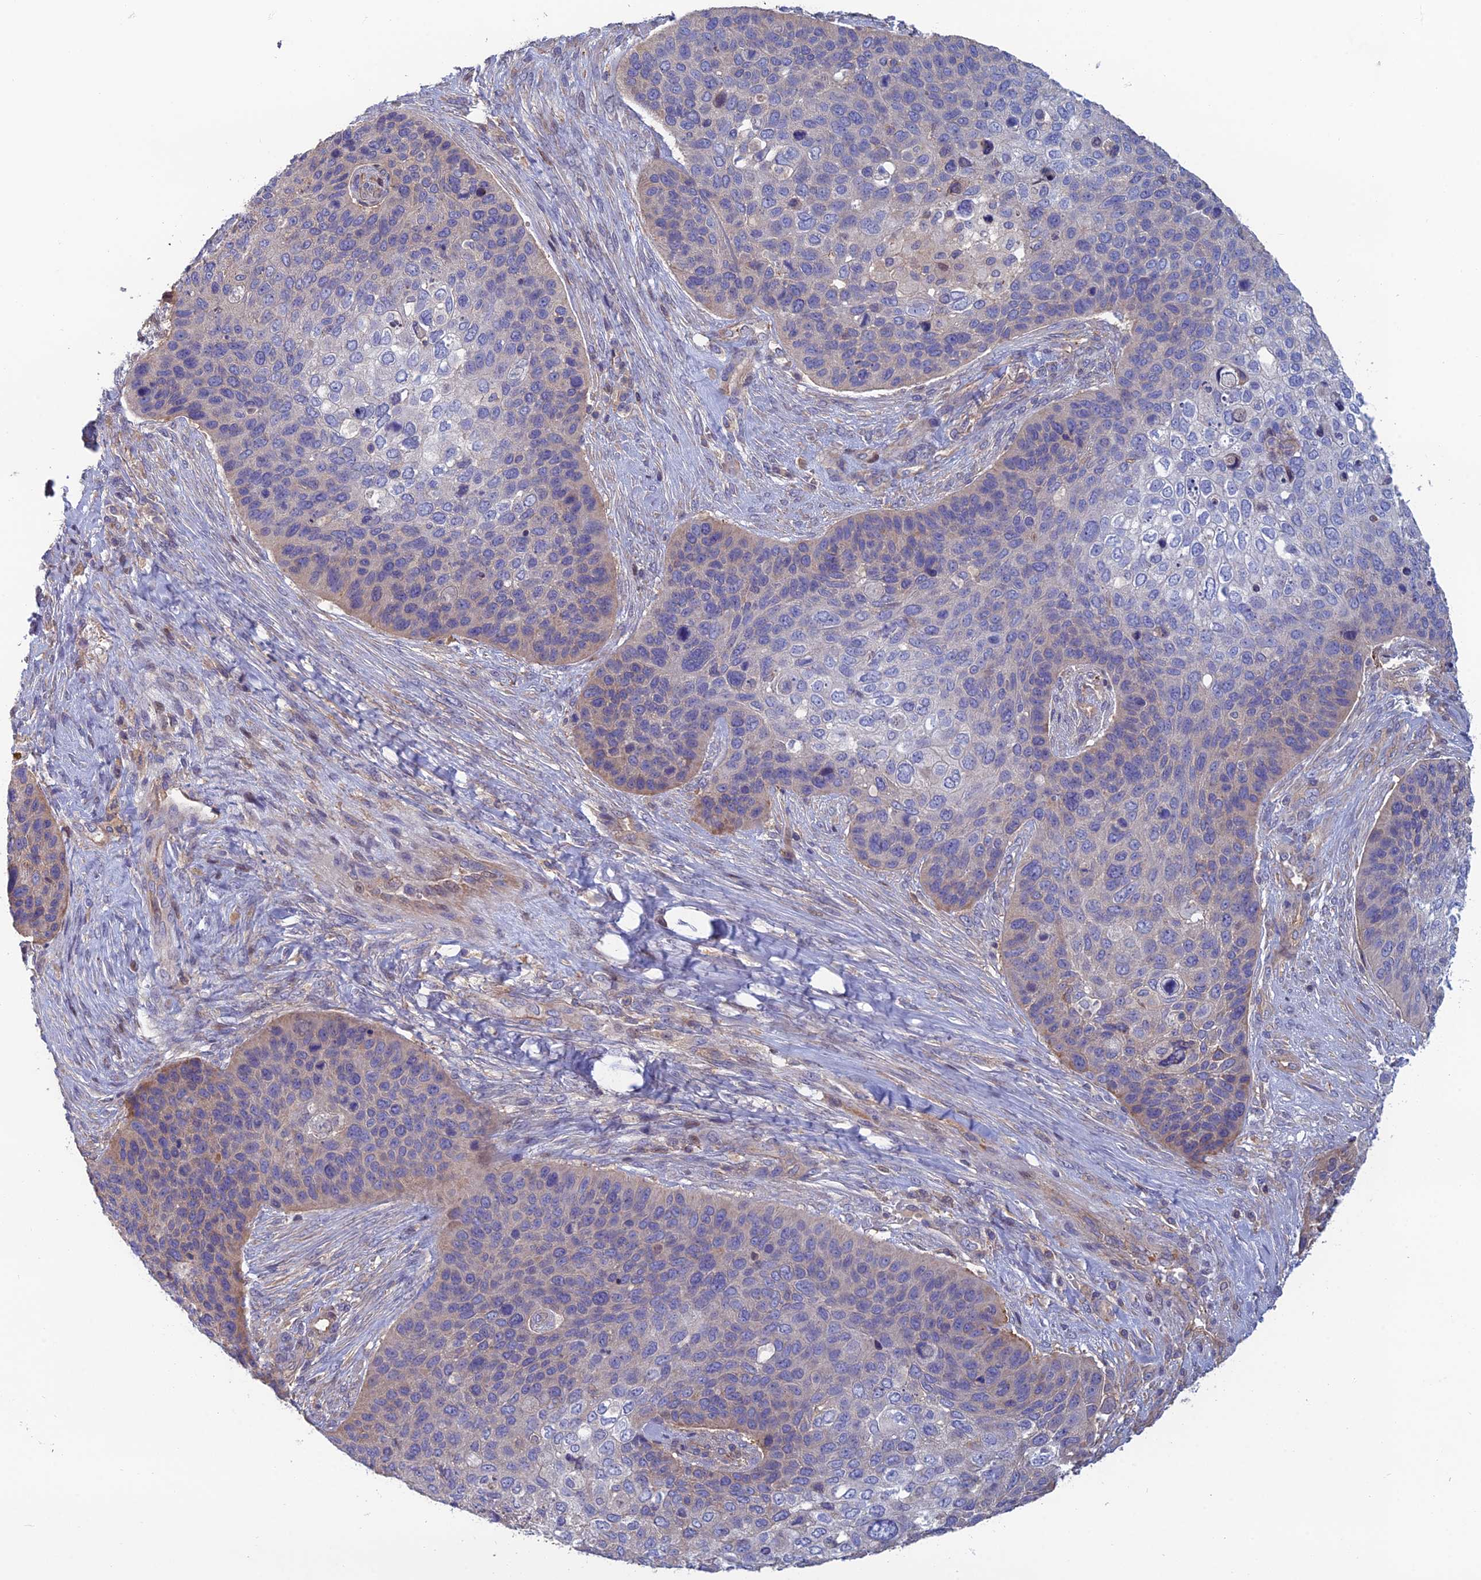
{"staining": {"intensity": "weak", "quantity": "<25%", "location": "cytoplasmic/membranous"}, "tissue": "skin cancer", "cell_type": "Tumor cells", "image_type": "cancer", "snomed": [{"axis": "morphology", "description": "Basal cell carcinoma"}, {"axis": "topography", "description": "Skin"}], "caption": "High magnification brightfield microscopy of skin basal cell carcinoma stained with DAB (3,3'-diaminobenzidine) (brown) and counterstained with hematoxylin (blue): tumor cells show no significant positivity.", "gene": "C15orf62", "patient": {"sex": "female", "age": 74}}